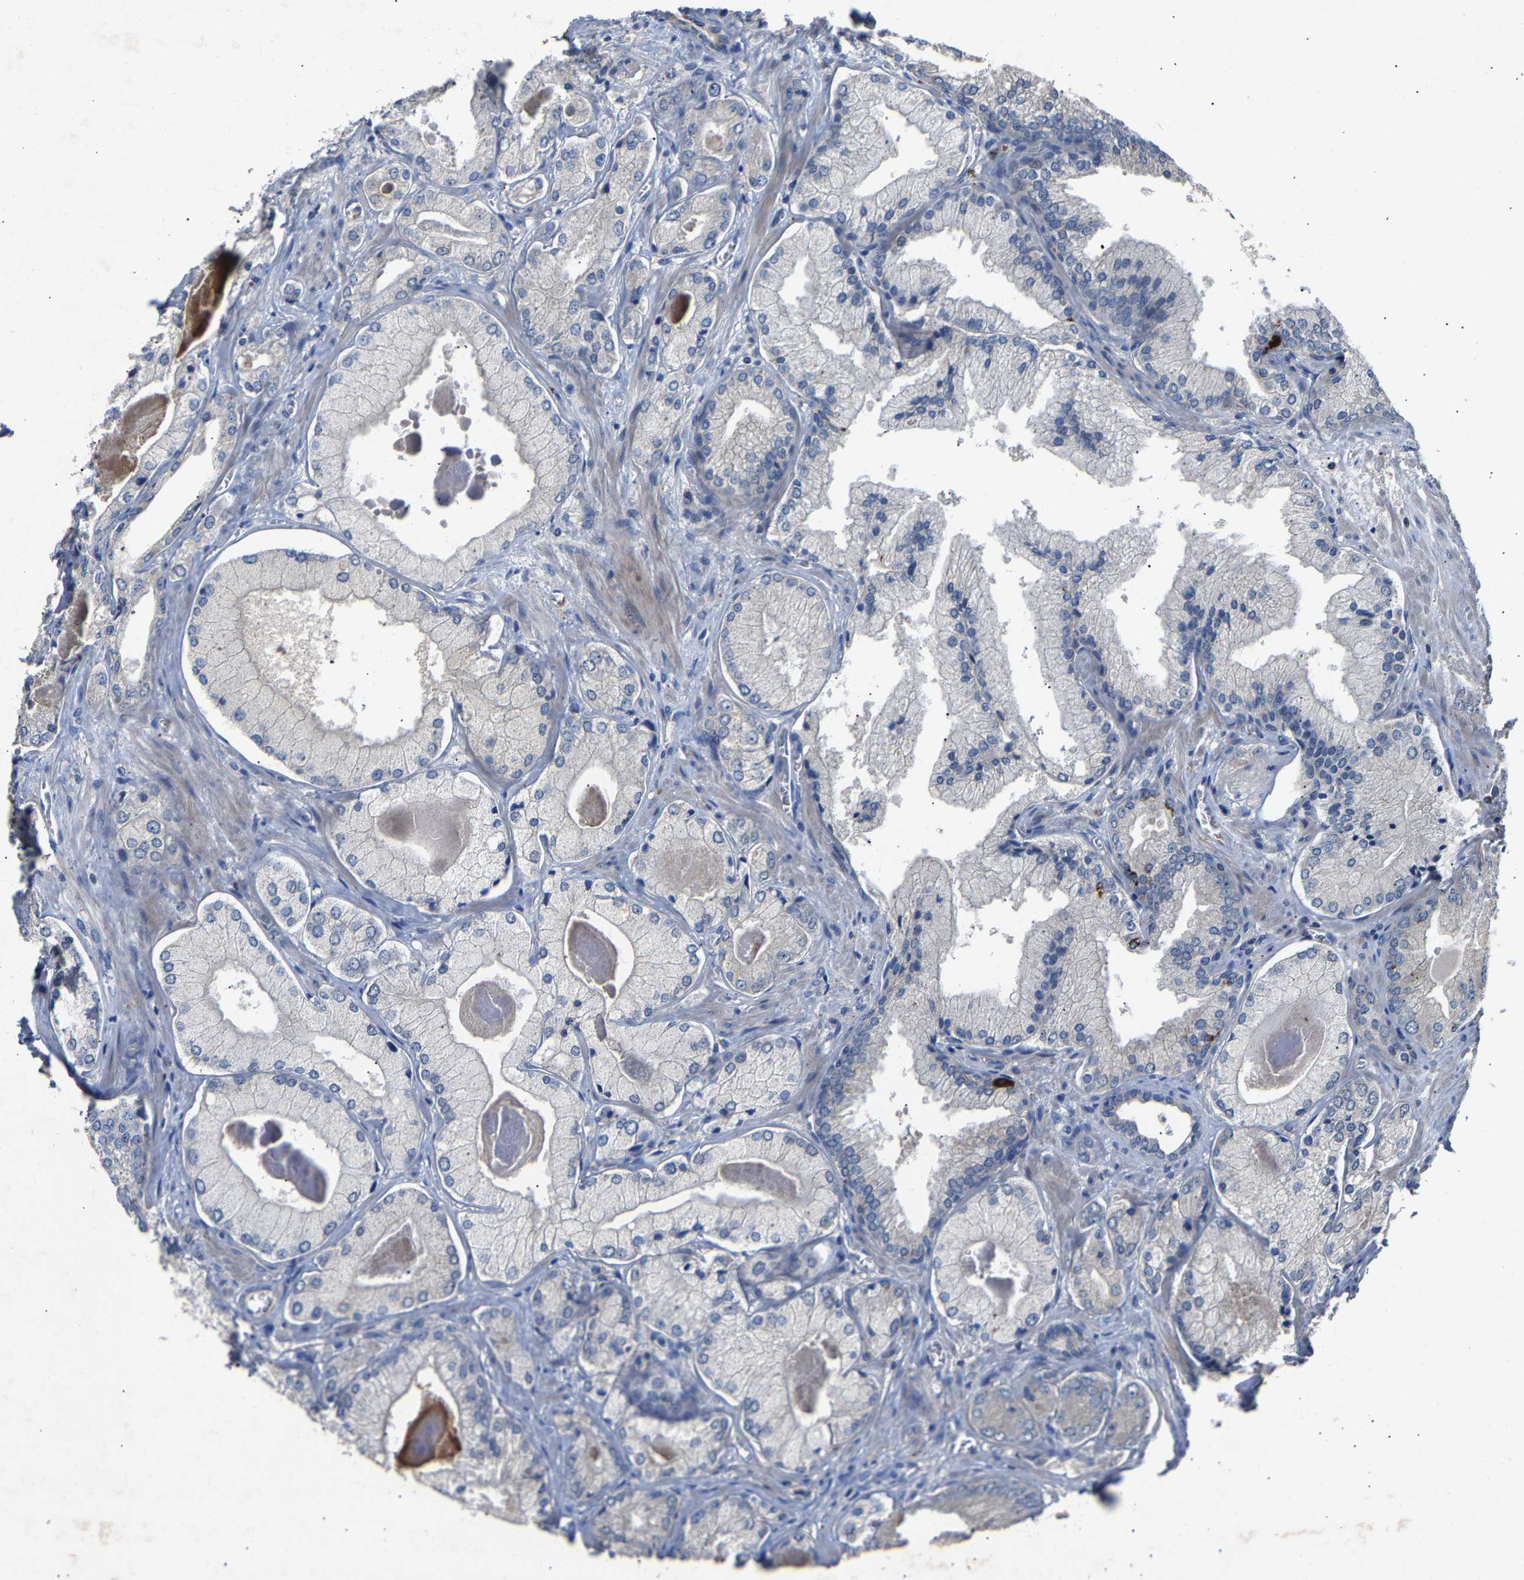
{"staining": {"intensity": "negative", "quantity": "none", "location": "none"}, "tissue": "prostate cancer", "cell_type": "Tumor cells", "image_type": "cancer", "snomed": [{"axis": "morphology", "description": "Adenocarcinoma, Low grade"}, {"axis": "topography", "description": "Prostate"}], "caption": "IHC image of human prostate cancer (low-grade adenocarcinoma) stained for a protein (brown), which reveals no positivity in tumor cells.", "gene": "CCDC171", "patient": {"sex": "male", "age": 65}}